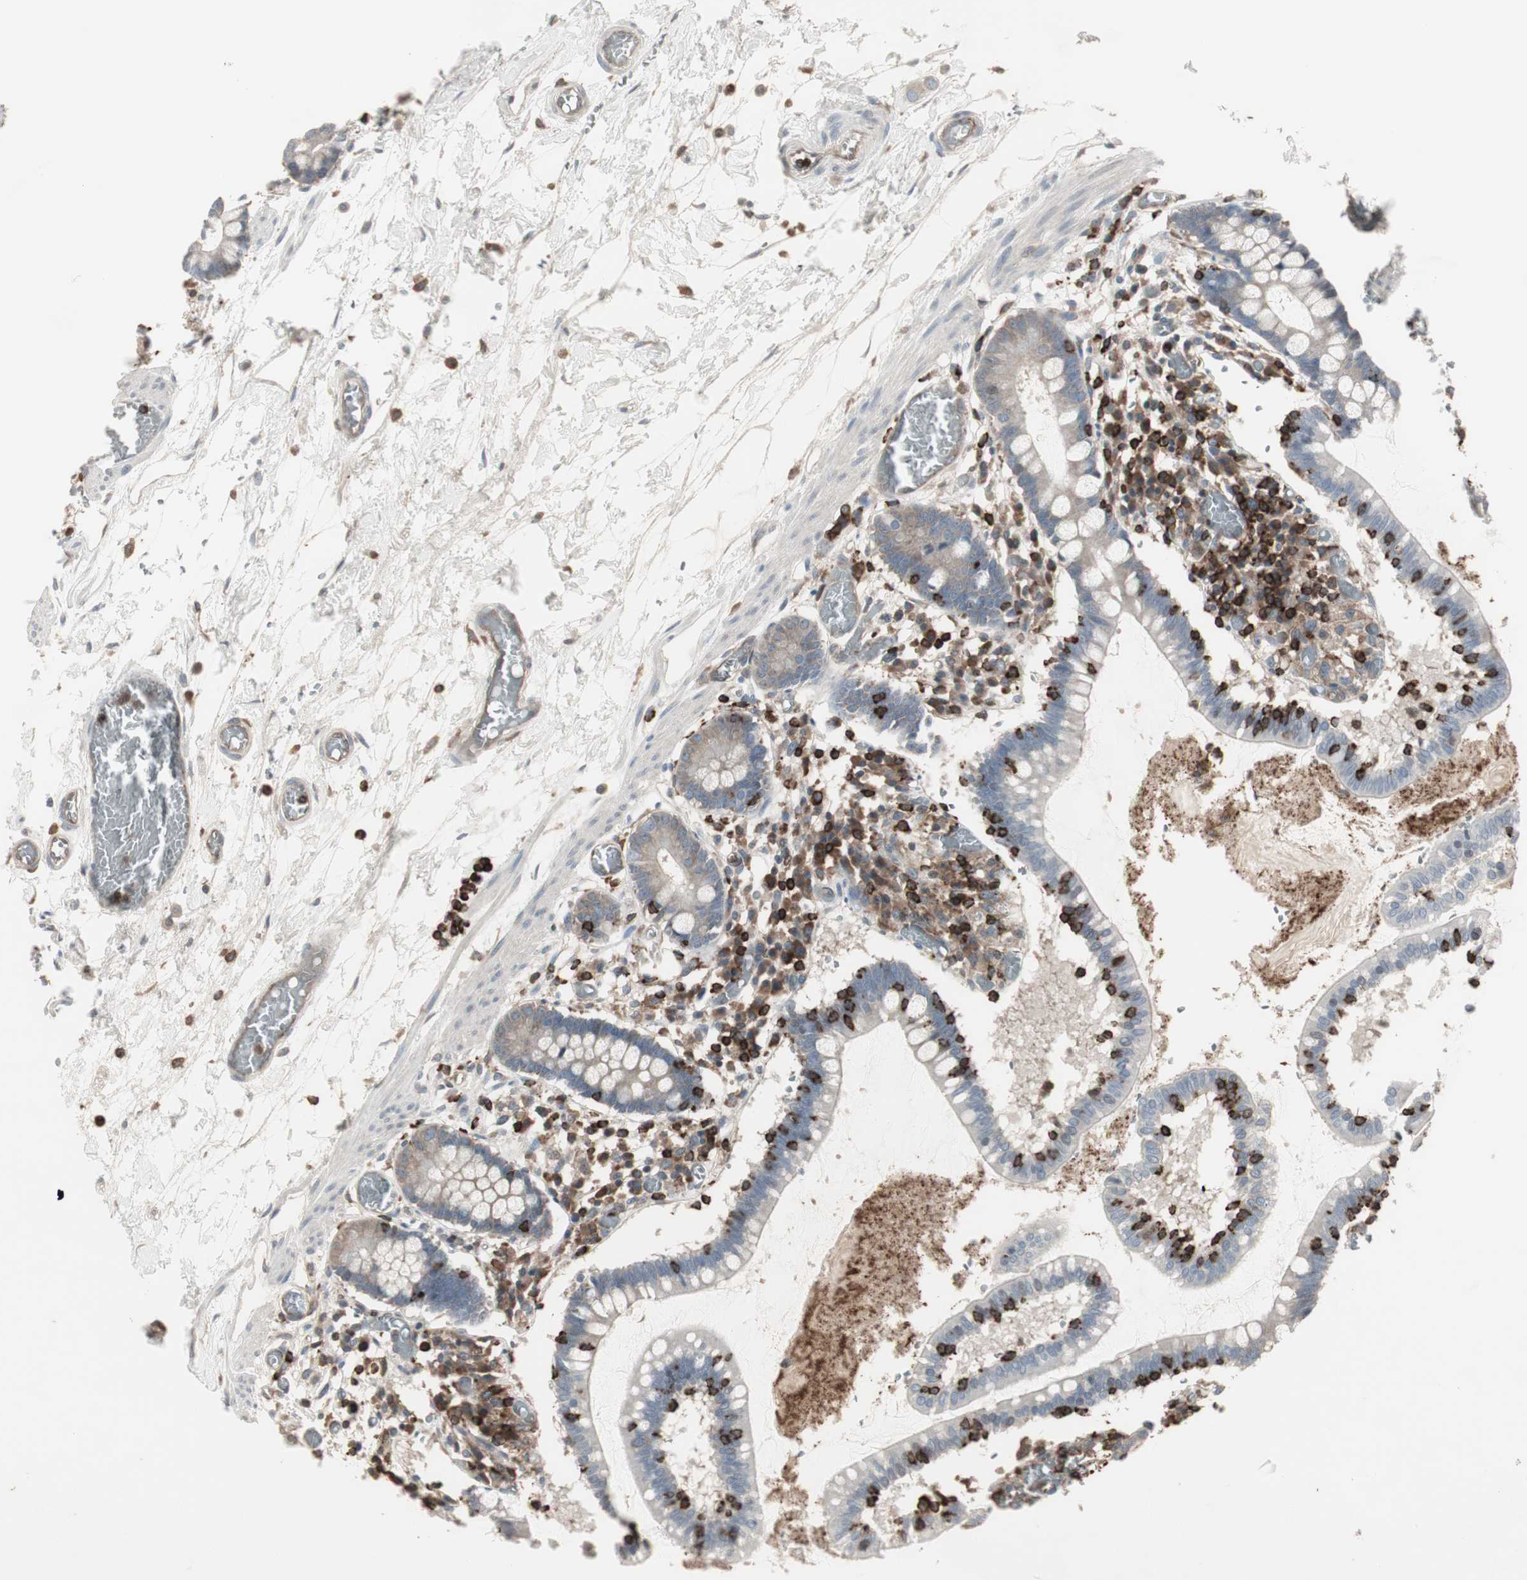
{"staining": {"intensity": "weak", "quantity": "<25%", "location": "cytoplasmic/membranous"}, "tissue": "small intestine", "cell_type": "Glandular cells", "image_type": "normal", "snomed": [{"axis": "morphology", "description": "Normal tissue, NOS"}, {"axis": "topography", "description": "Small intestine"}], "caption": "IHC of normal small intestine shows no staining in glandular cells.", "gene": "ARHGEF1", "patient": {"sex": "female", "age": 61}}